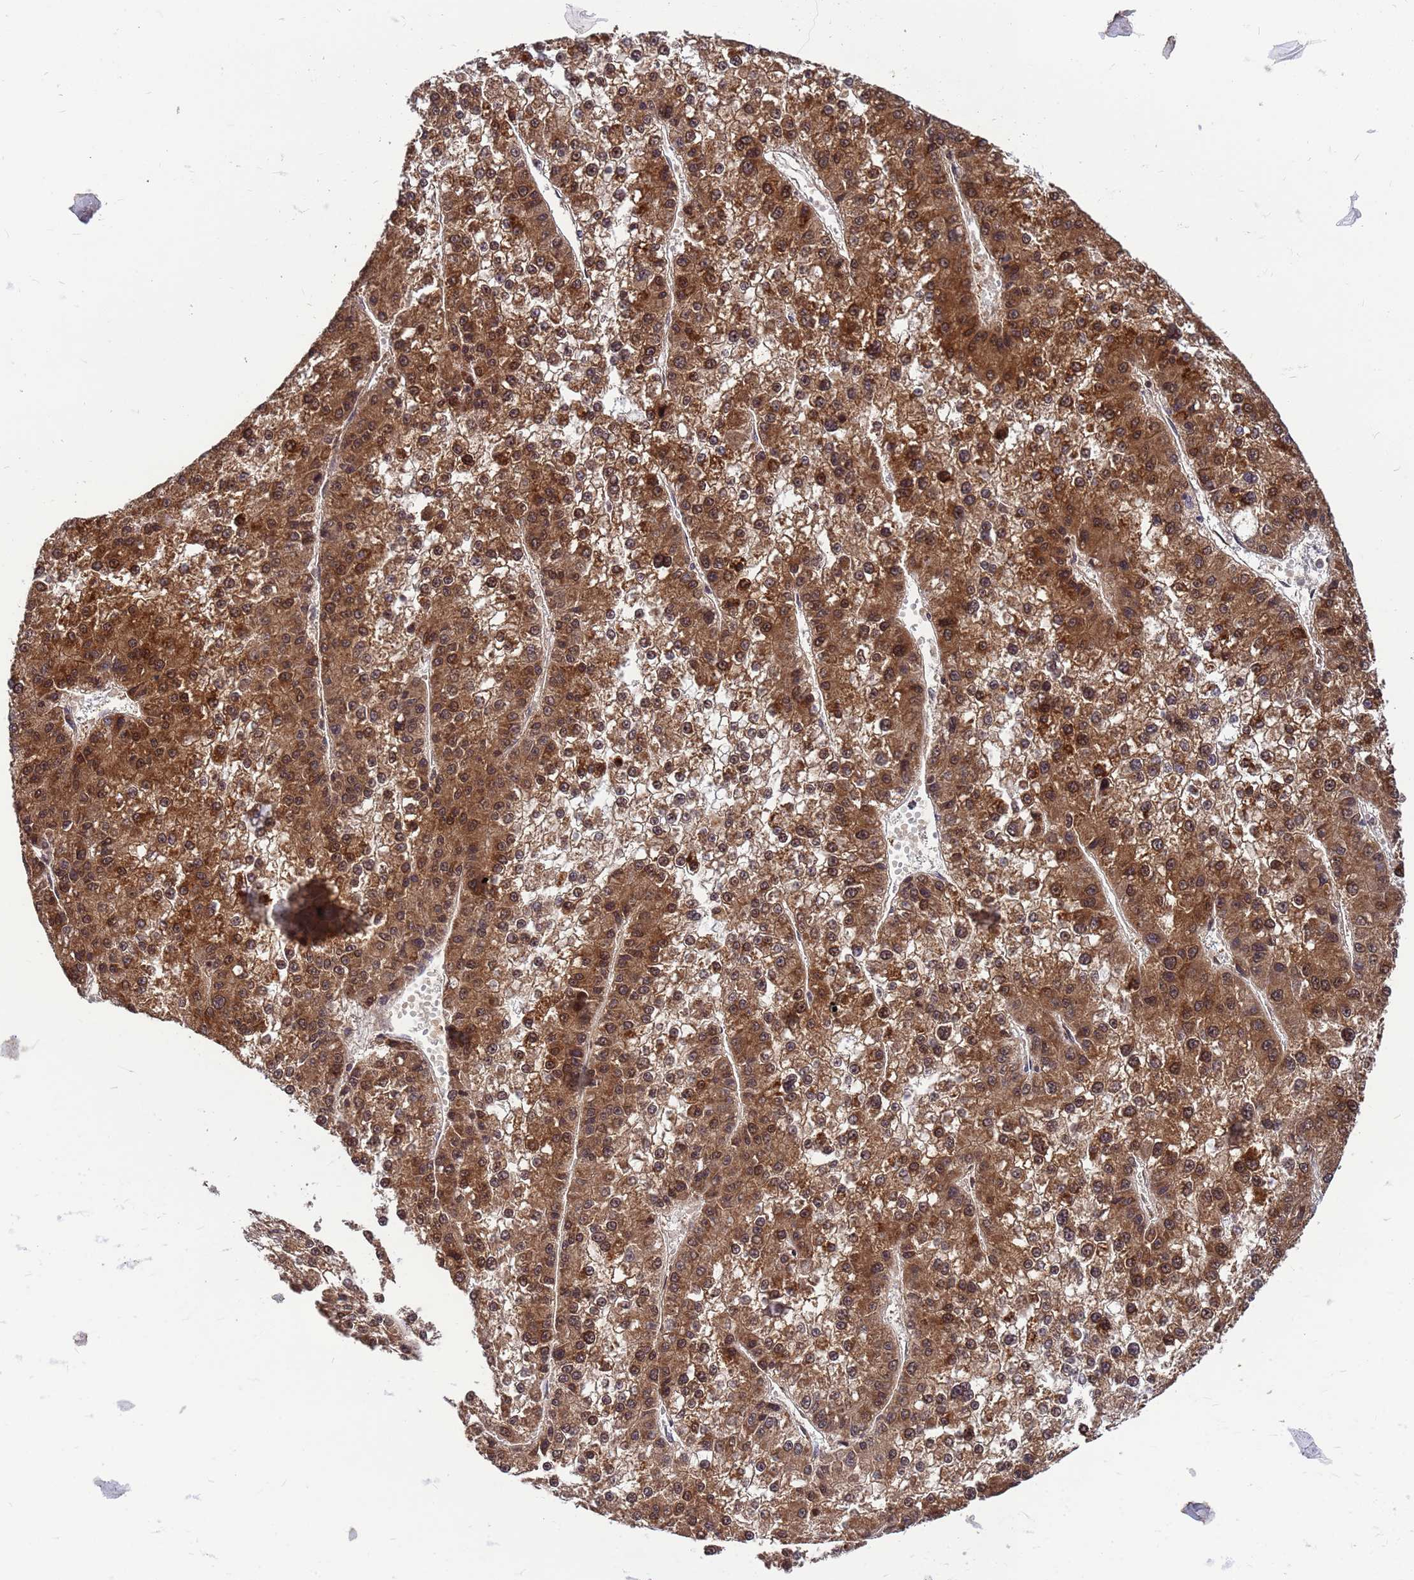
{"staining": {"intensity": "moderate", "quantity": ">75%", "location": "cytoplasmic/membranous"}, "tissue": "liver cancer", "cell_type": "Tumor cells", "image_type": "cancer", "snomed": [{"axis": "morphology", "description": "Carcinoma, Hepatocellular, NOS"}, {"axis": "topography", "description": "Liver"}], "caption": "About >75% of tumor cells in liver cancer show moderate cytoplasmic/membranous protein positivity as visualized by brown immunohistochemical staining.", "gene": "CMC4", "patient": {"sex": "female", "age": 73}}